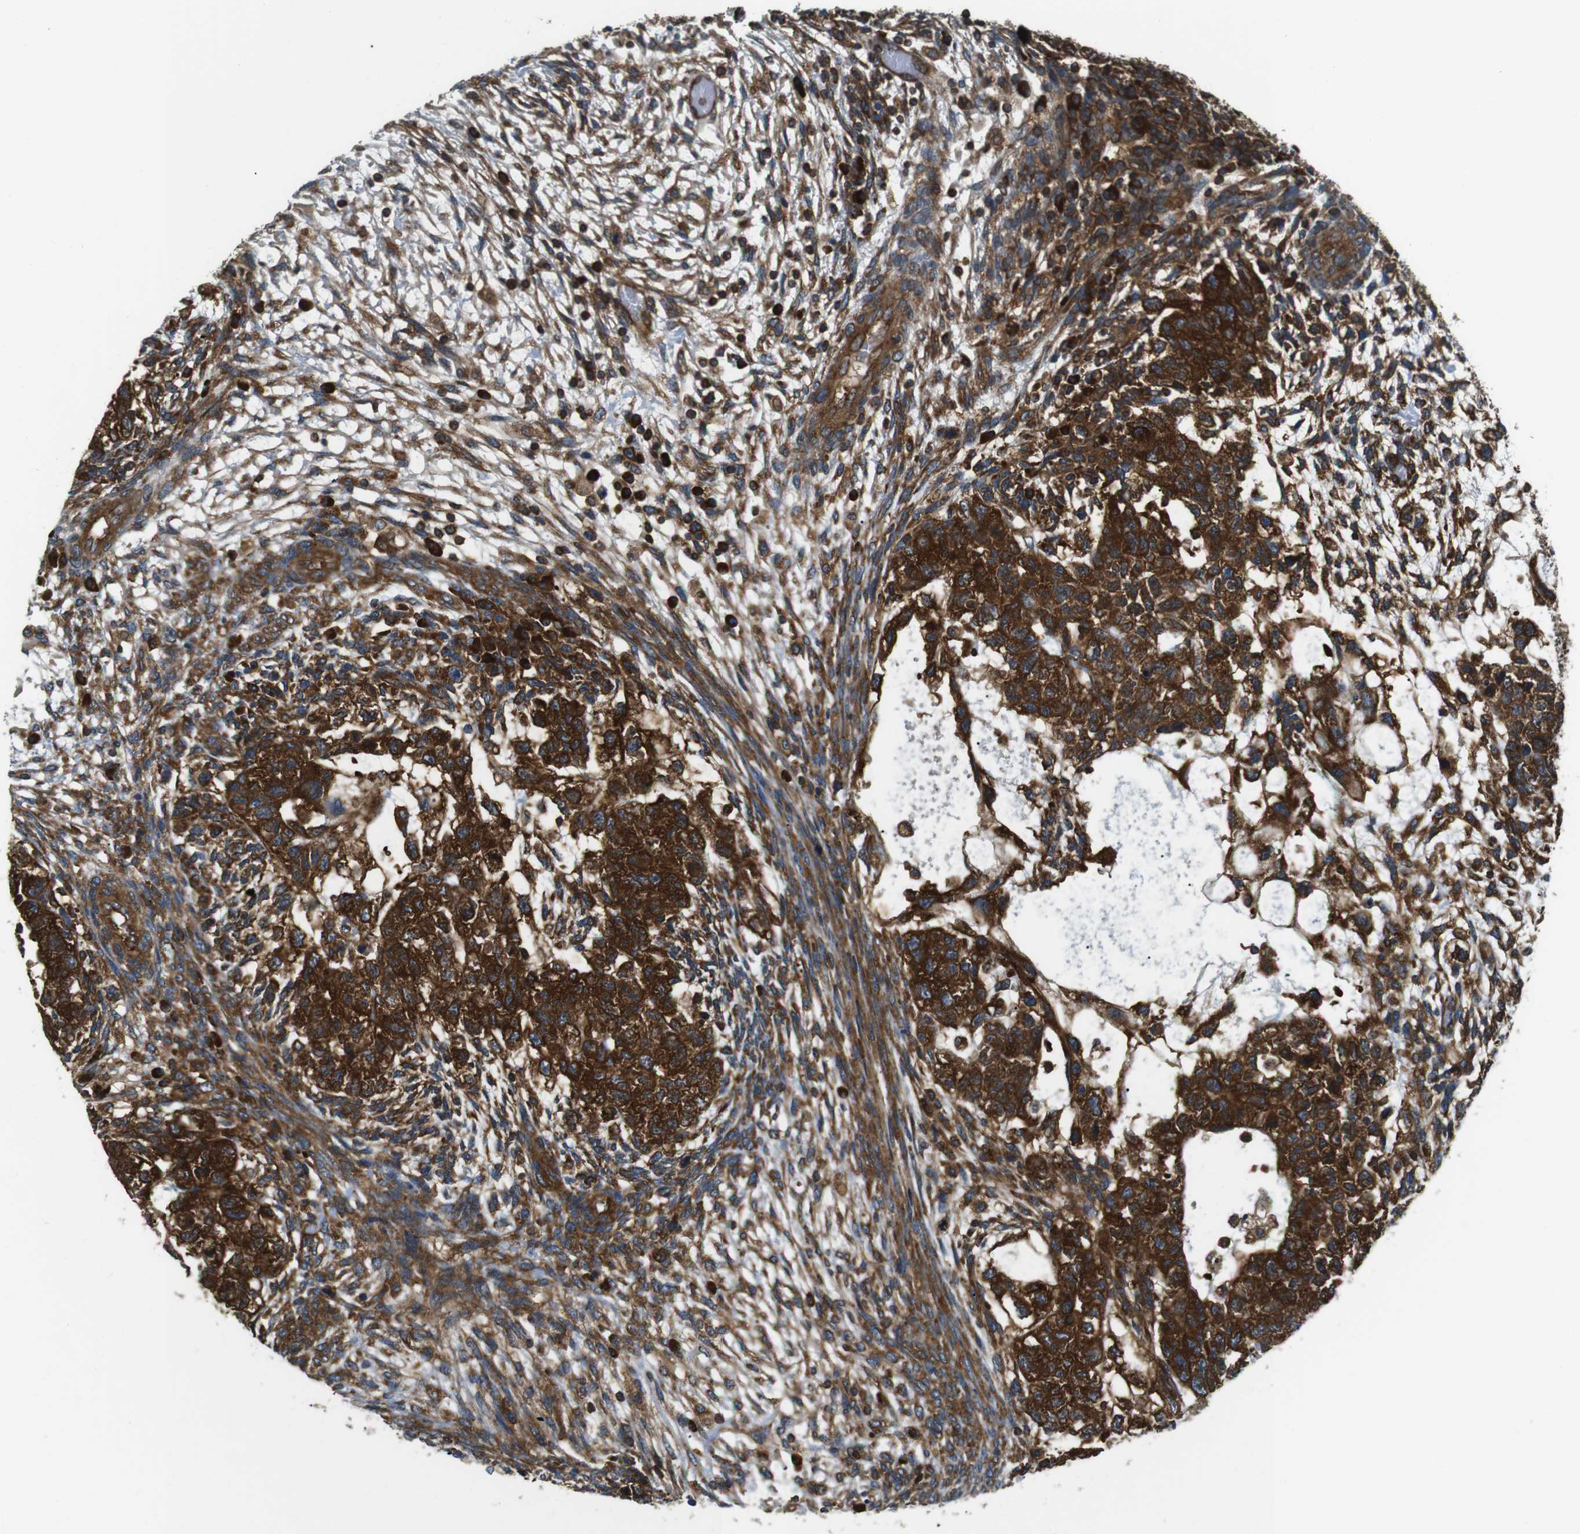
{"staining": {"intensity": "strong", "quantity": ">75%", "location": "cytoplasmic/membranous"}, "tissue": "testis cancer", "cell_type": "Tumor cells", "image_type": "cancer", "snomed": [{"axis": "morphology", "description": "Normal tissue, NOS"}, {"axis": "morphology", "description": "Carcinoma, Embryonal, NOS"}, {"axis": "topography", "description": "Testis"}], "caption": "Immunohistochemical staining of testis cancer (embryonal carcinoma) displays high levels of strong cytoplasmic/membranous protein positivity in about >75% of tumor cells. The protein is stained brown, and the nuclei are stained in blue (DAB IHC with brightfield microscopy, high magnification).", "gene": "TSC1", "patient": {"sex": "male", "age": 36}}